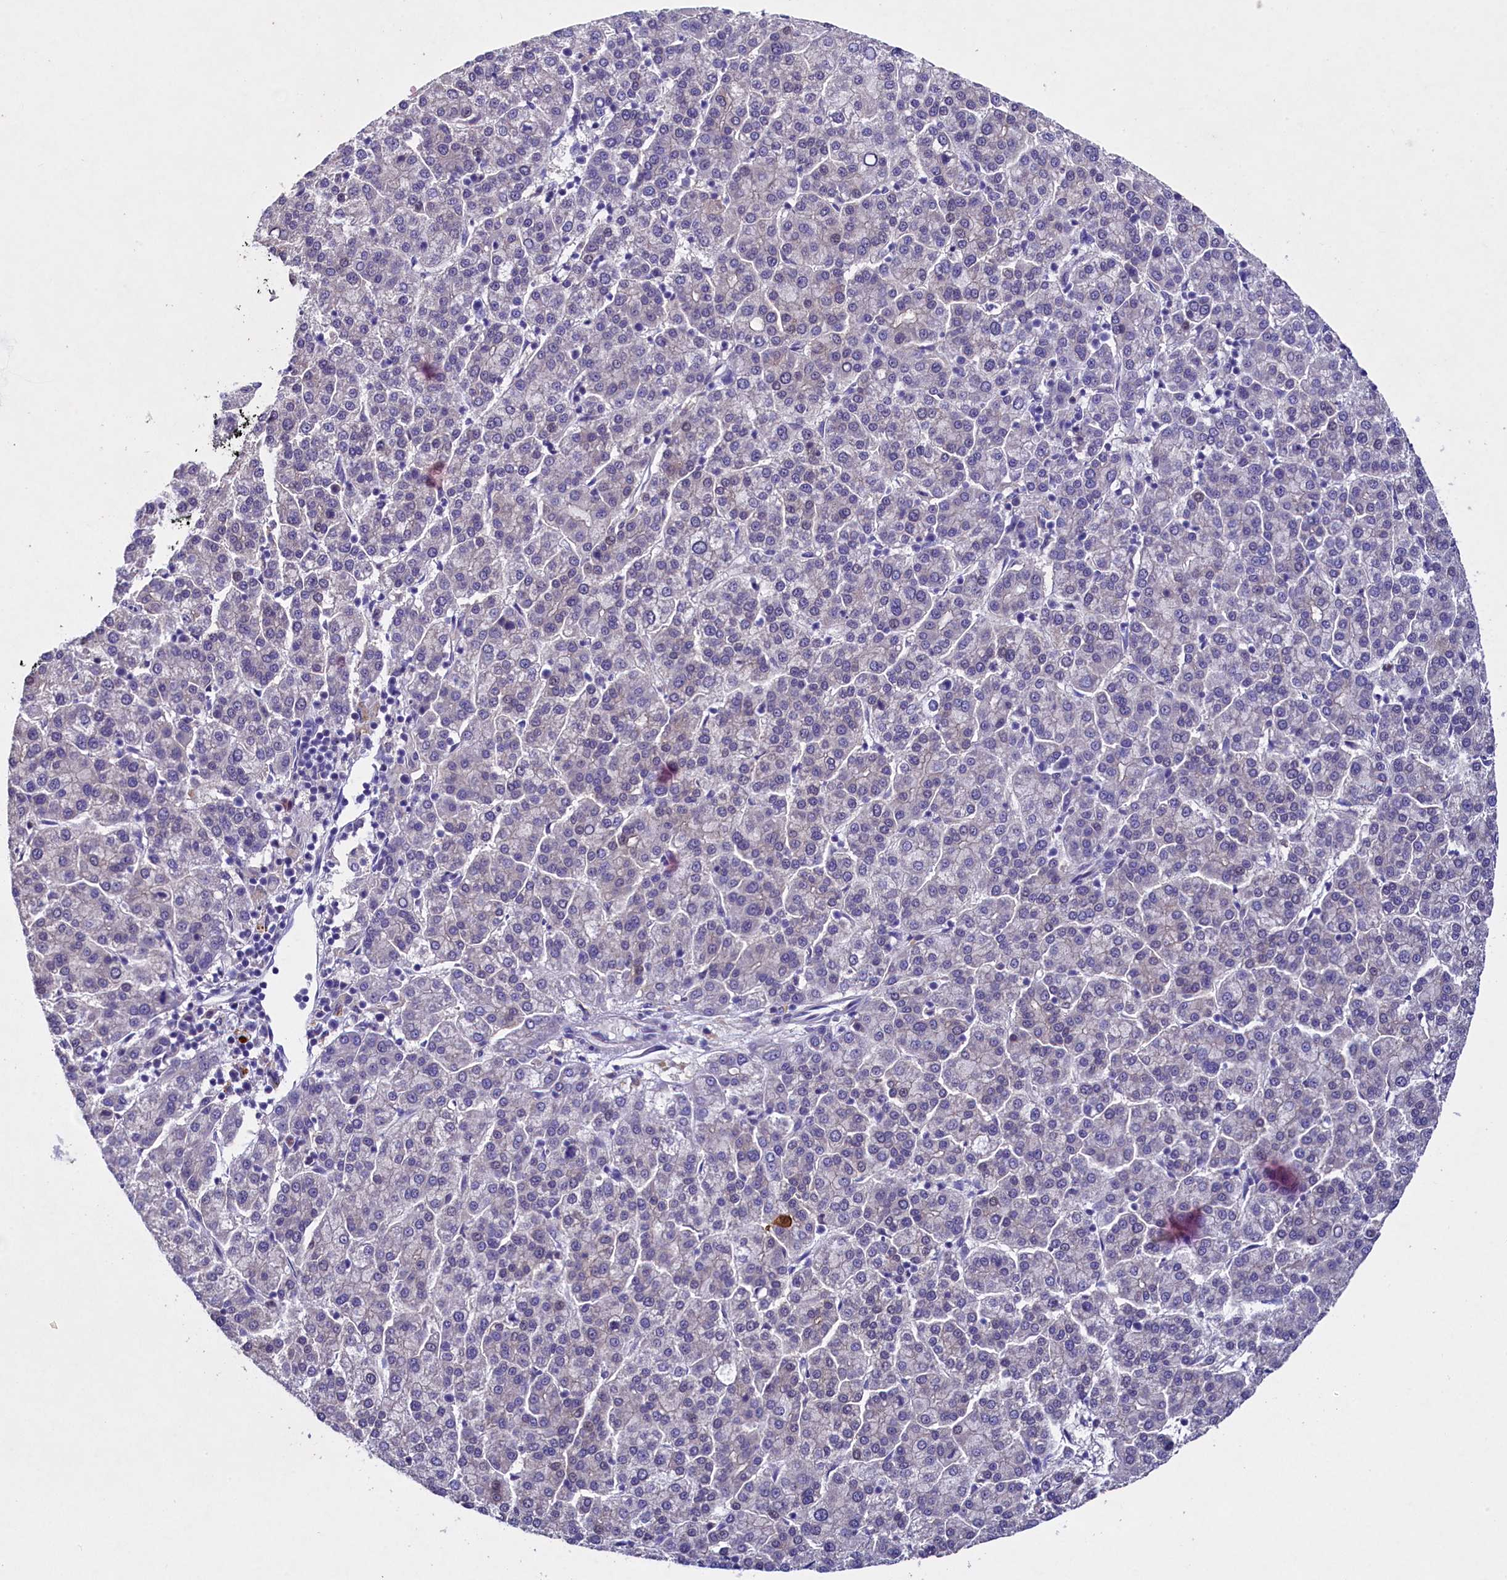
{"staining": {"intensity": "negative", "quantity": "none", "location": "none"}, "tissue": "liver cancer", "cell_type": "Tumor cells", "image_type": "cancer", "snomed": [{"axis": "morphology", "description": "Carcinoma, Hepatocellular, NOS"}, {"axis": "topography", "description": "Liver"}], "caption": "Tumor cells are negative for protein expression in human liver hepatocellular carcinoma.", "gene": "TGDS", "patient": {"sex": "female", "age": 58}}